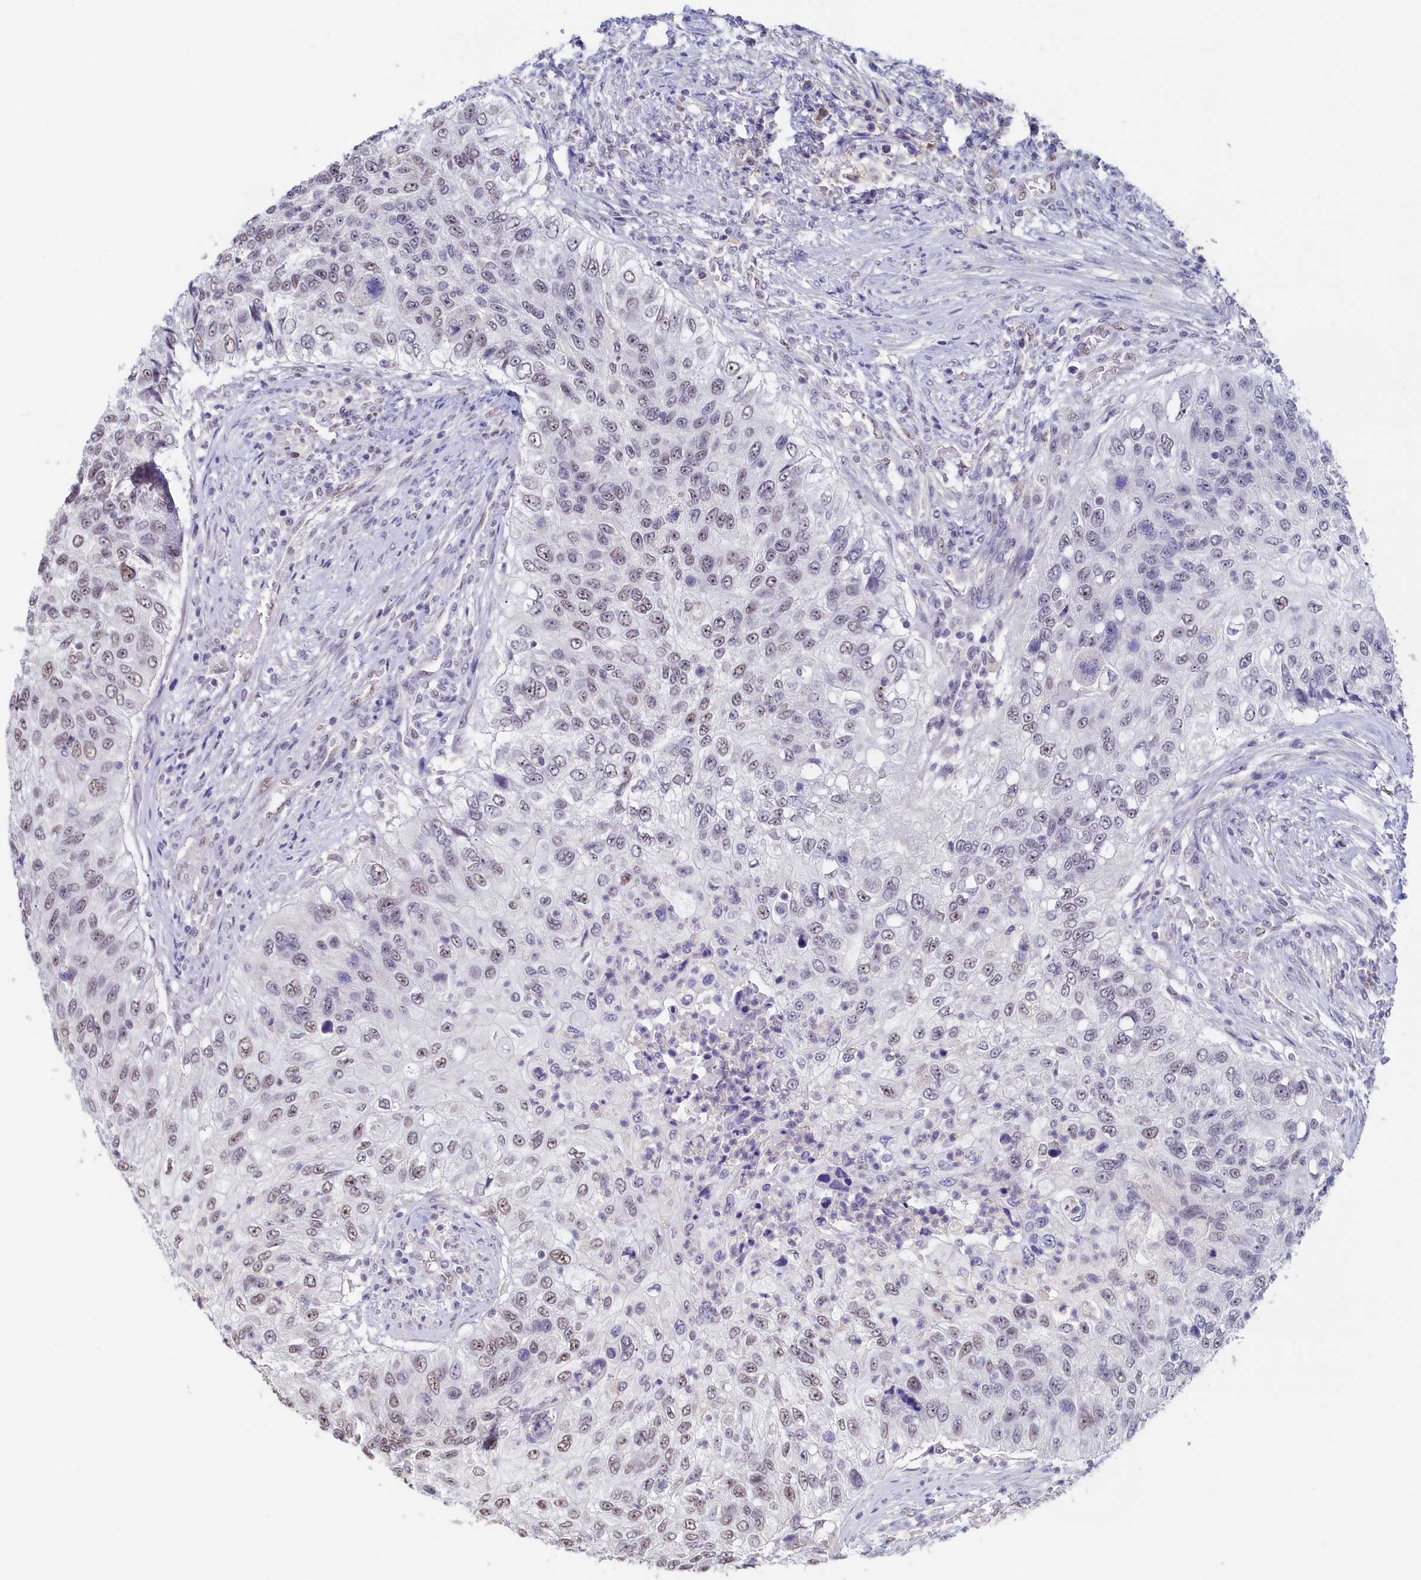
{"staining": {"intensity": "weak", "quantity": "<25%", "location": "nuclear"}, "tissue": "urothelial cancer", "cell_type": "Tumor cells", "image_type": "cancer", "snomed": [{"axis": "morphology", "description": "Urothelial carcinoma, High grade"}, {"axis": "topography", "description": "Urinary bladder"}], "caption": "Immunohistochemistry micrograph of neoplastic tissue: human high-grade urothelial carcinoma stained with DAB (3,3'-diaminobenzidine) reveals no significant protein expression in tumor cells.", "gene": "MOSPD3", "patient": {"sex": "female", "age": 60}}